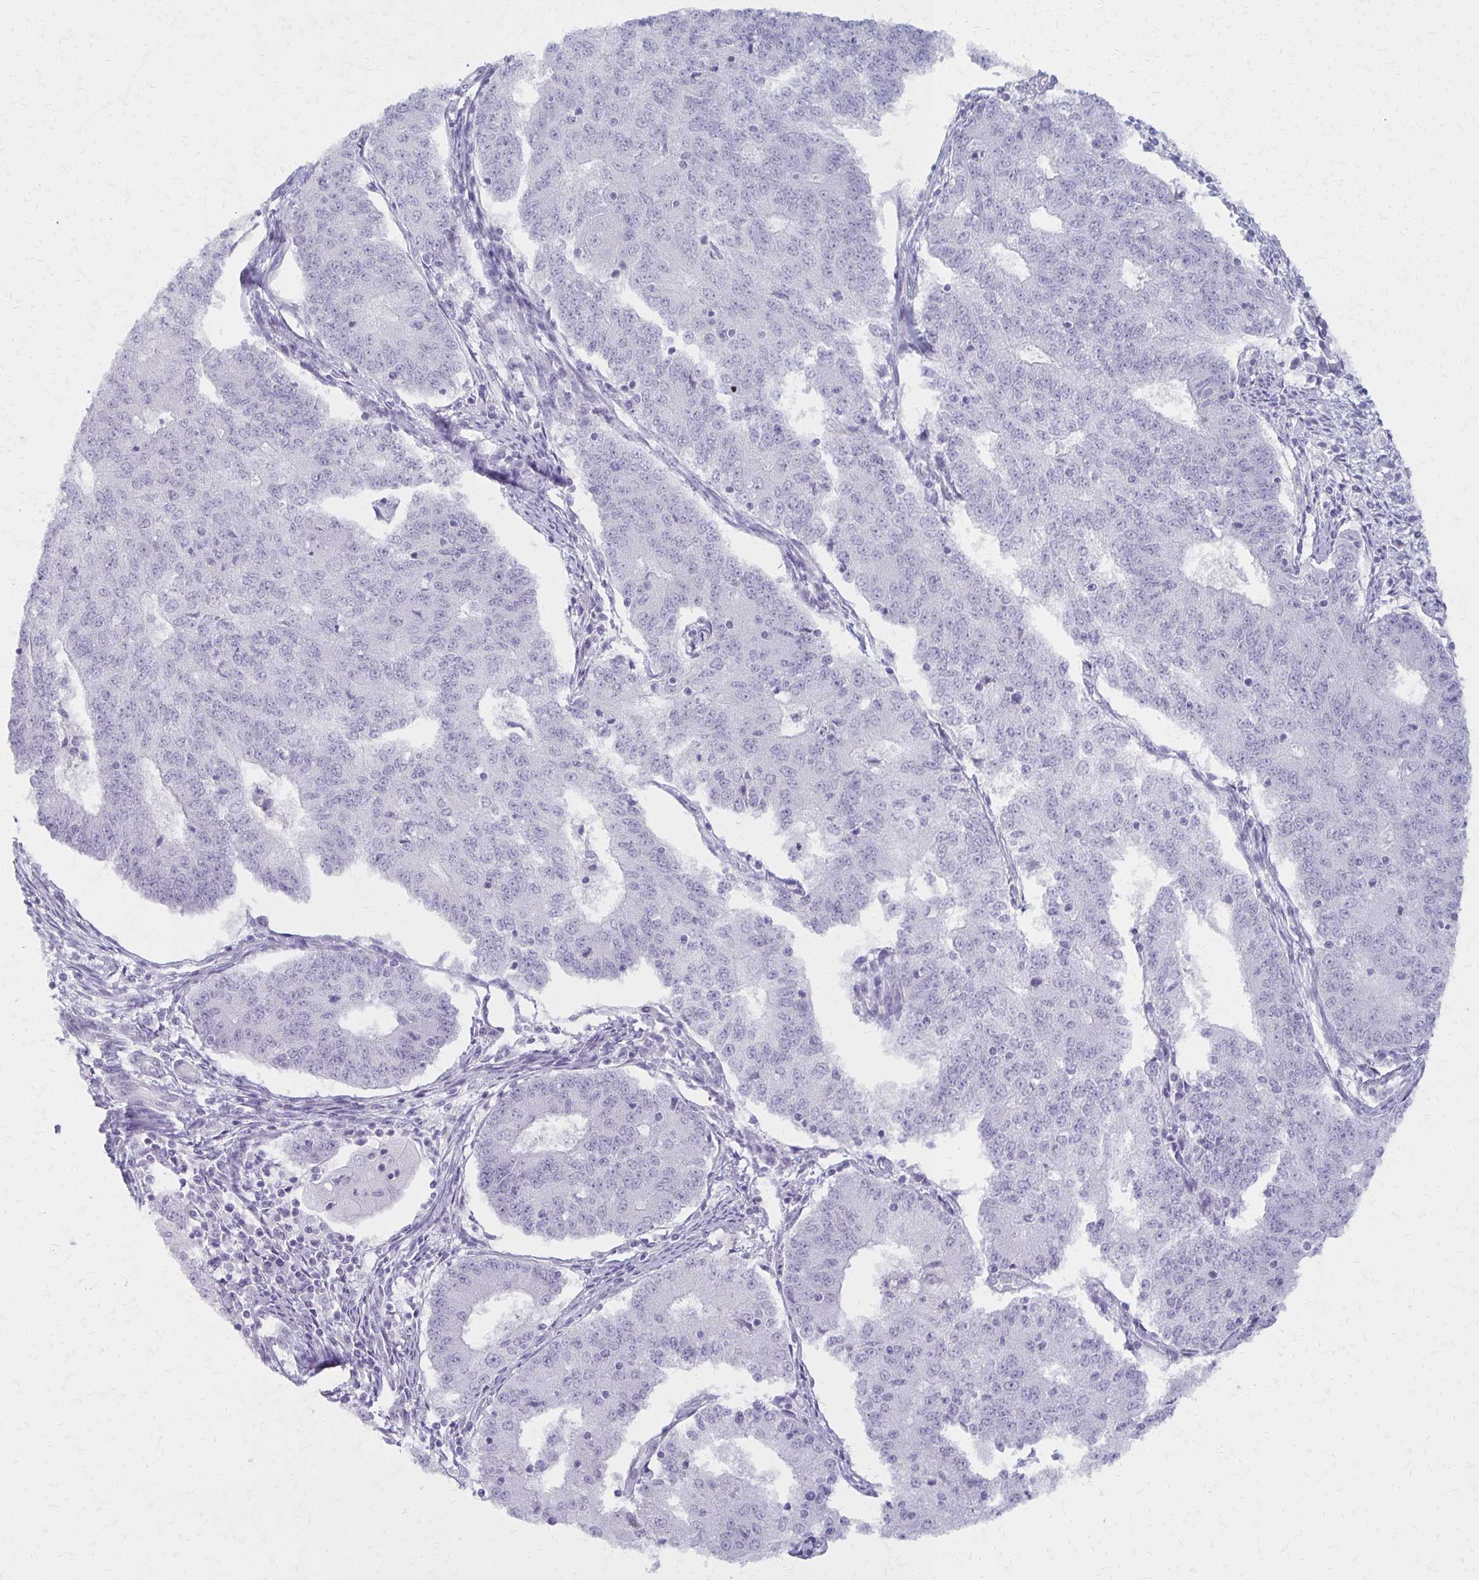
{"staining": {"intensity": "negative", "quantity": "none", "location": "none"}, "tissue": "endometrial cancer", "cell_type": "Tumor cells", "image_type": "cancer", "snomed": [{"axis": "morphology", "description": "Adenocarcinoma, NOS"}, {"axis": "topography", "description": "Endometrium"}], "caption": "Image shows no significant protein positivity in tumor cells of endometrial cancer (adenocarcinoma).", "gene": "MORC4", "patient": {"sex": "female", "age": 56}}